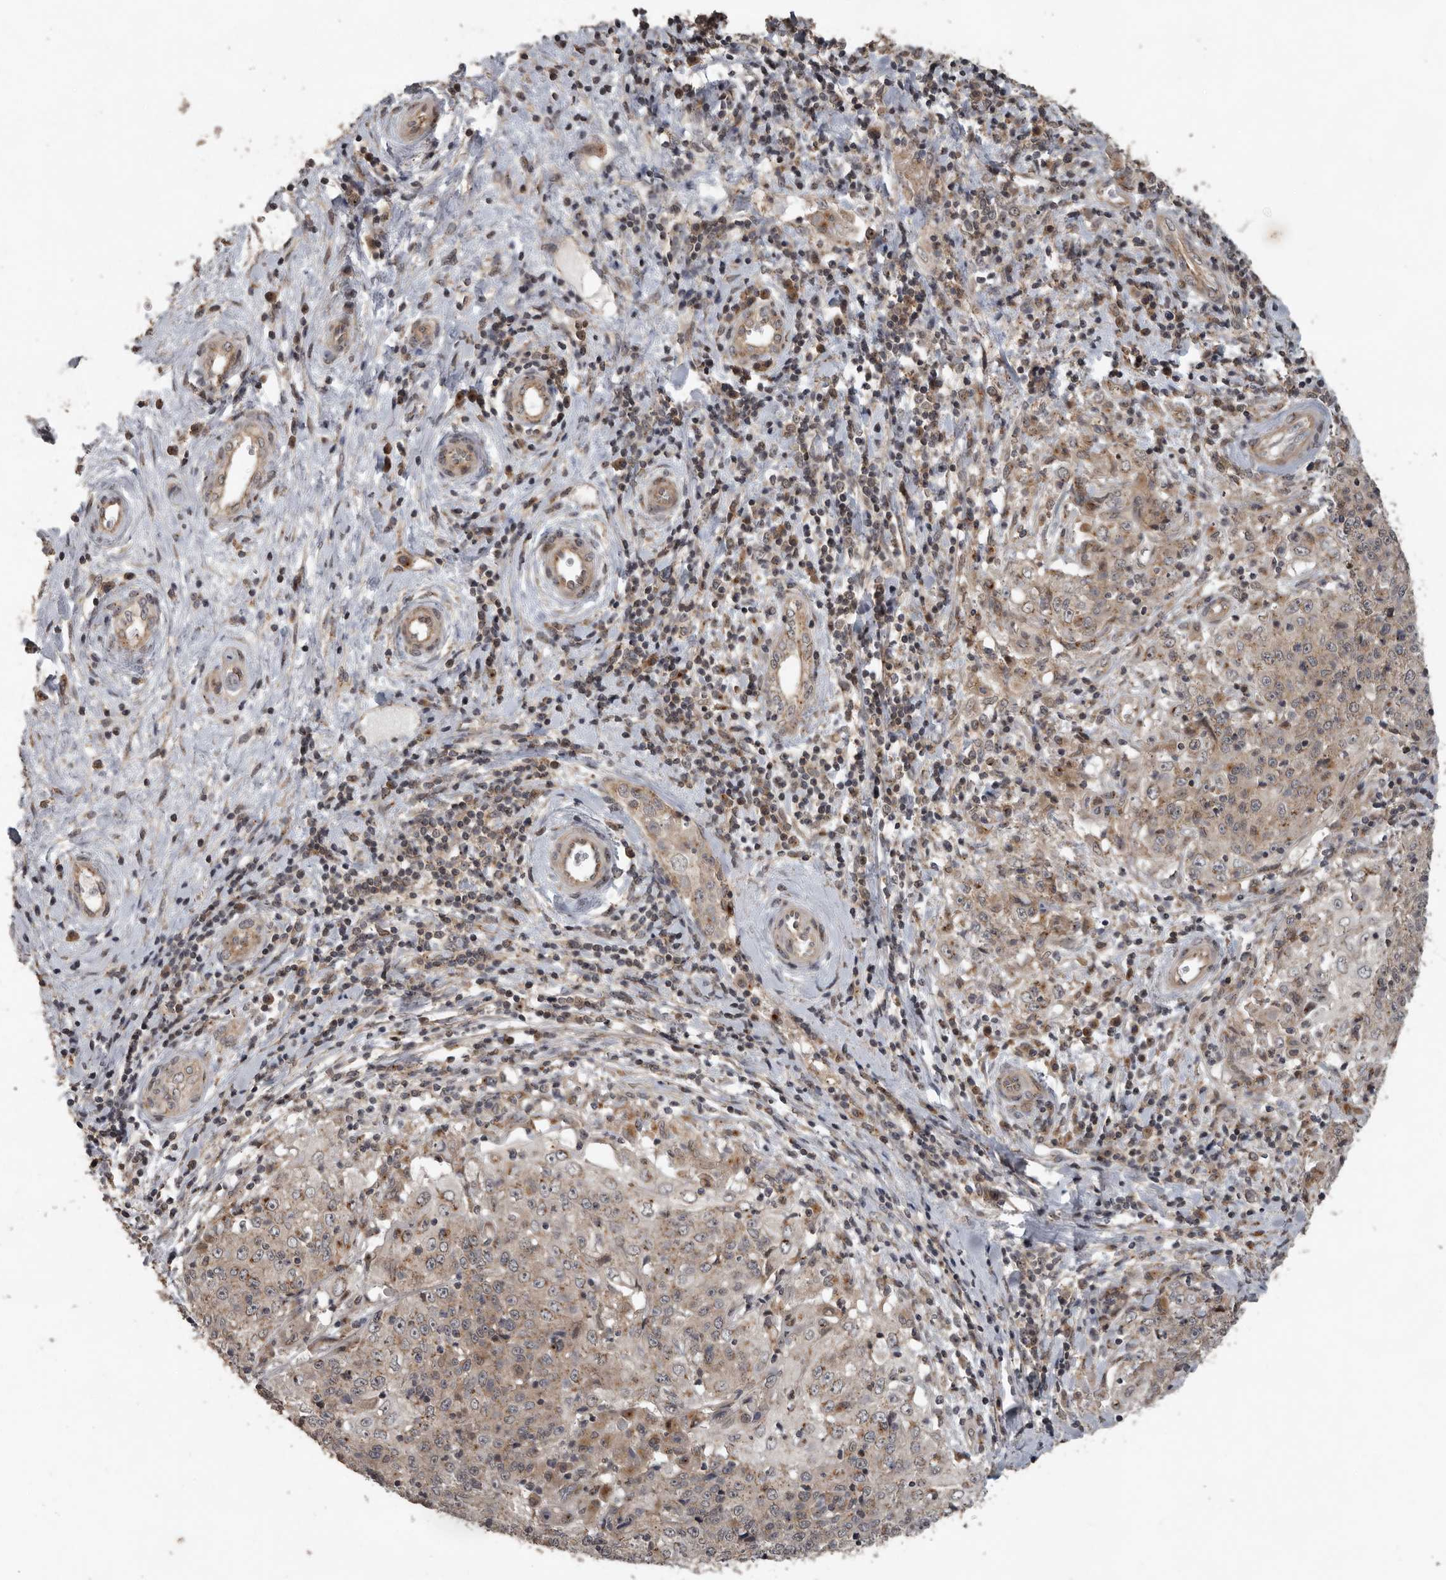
{"staining": {"intensity": "weak", "quantity": "25%-75%", "location": "cytoplasmic/membranous"}, "tissue": "cervical cancer", "cell_type": "Tumor cells", "image_type": "cancer", "snomed": [{"axis": "morphology", "description": "Squamous cell carcinoma, NOS"}, {"axis": "topography", "description": "Cervix"}], "caption": "Protein analysis of squamous cell carcinoma (cervical) tissue exhibits weak cytoplasmic/membranous expression in about 25%-75% of tumor cells. (IHC, brightfield microscopy, high magnification).", "gene": "CEP350", "patient": {"sex": "female", "age": 48}}